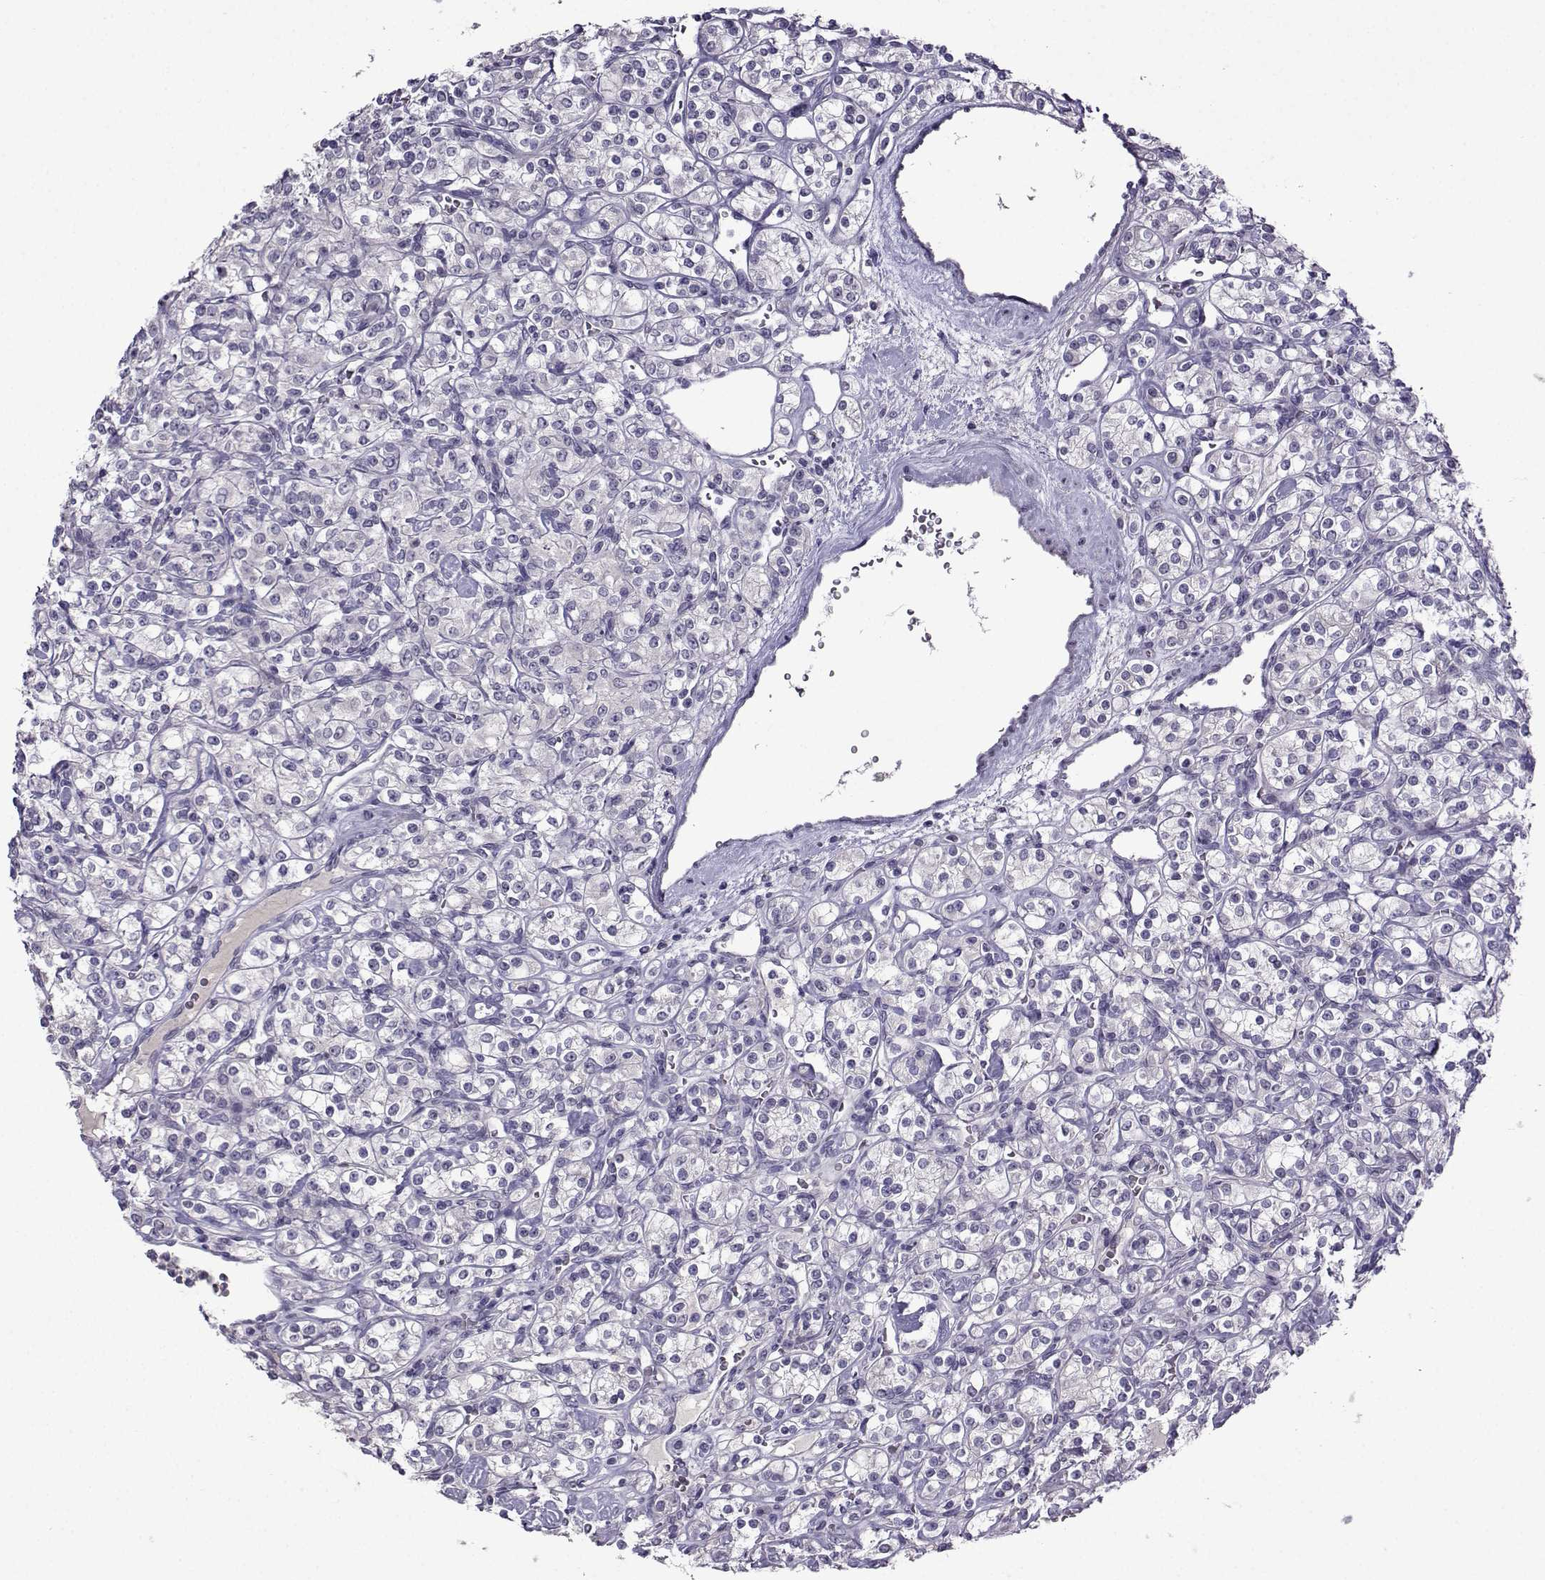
{"staining": {"intensity": "negative", "quantity": "none", "location": "none"}, "tissue": "renal cancer", "cell_type": "Tumor cells", "image_type": "cancer", "snomed": [{"axis": "morphology", "description": "Adenocarcinoma, NOS"}, {"axis": "topography", "description": "Kidney"}], "caption": "This is an immunohistochemistry image of renal adenocarcinoma. There is no positivity in tumor cells.", "gene": "CRYBB1", "patient": {"sex": "male", "age": 77}}